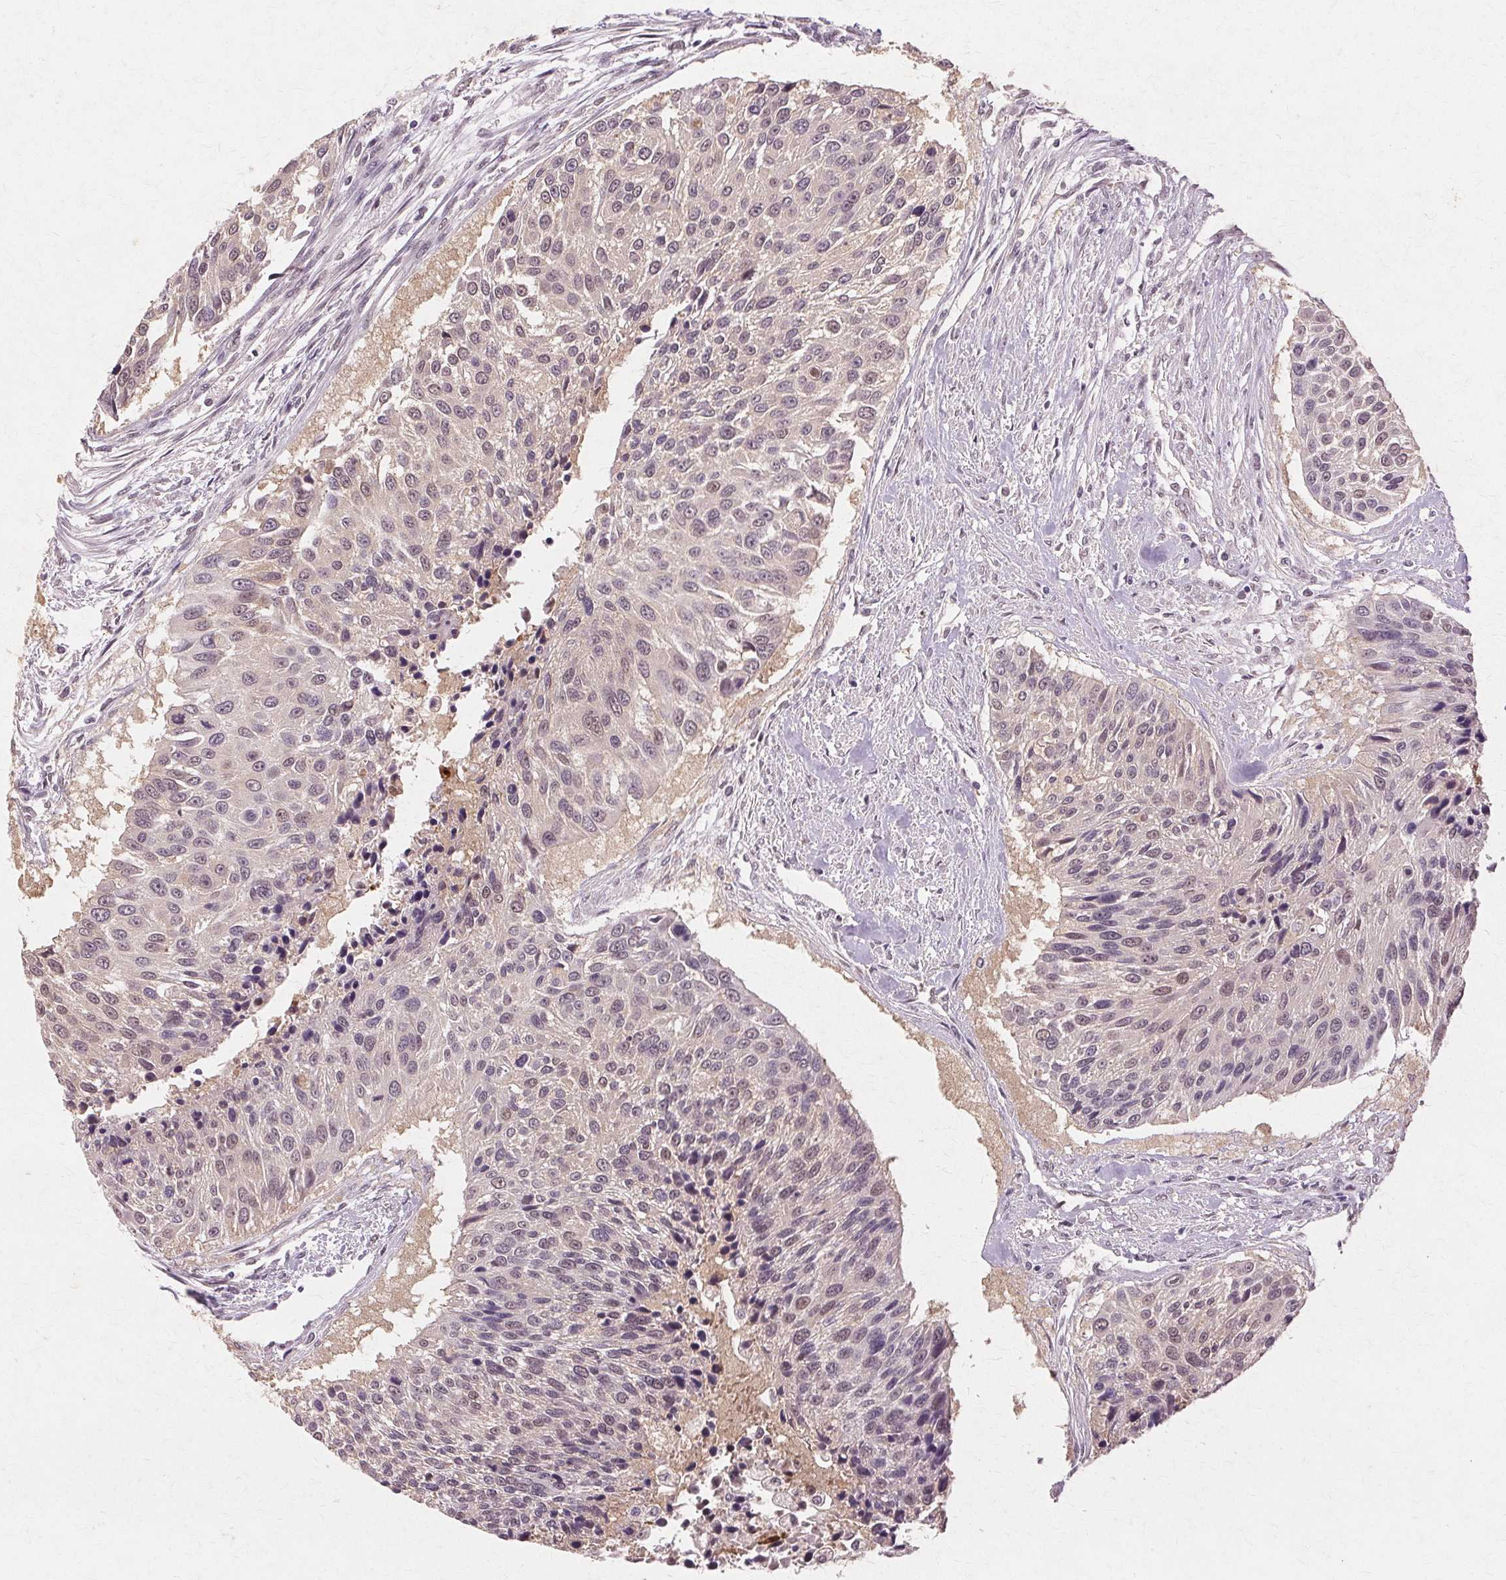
{"staining": {"intensity": "weak", "quantity": "<25%", "location": "nuclear"}, "tissue": "urothelial cancer", "cell_type": "Tumor cells", "image_type": "cancer", "snomed": [{"axis": "morphology", "description": "Urothelial carcinoma, NOS"}, {"axis": "topography", "description": "Urinary bladder"}], "caption": "This is an immunohistochemistry (IHC) micrograph of urothelial cancer. There is no positivity in tumor cells.", "gene": "PRMT5", "patient": {"sex": "male", "age": 55}}